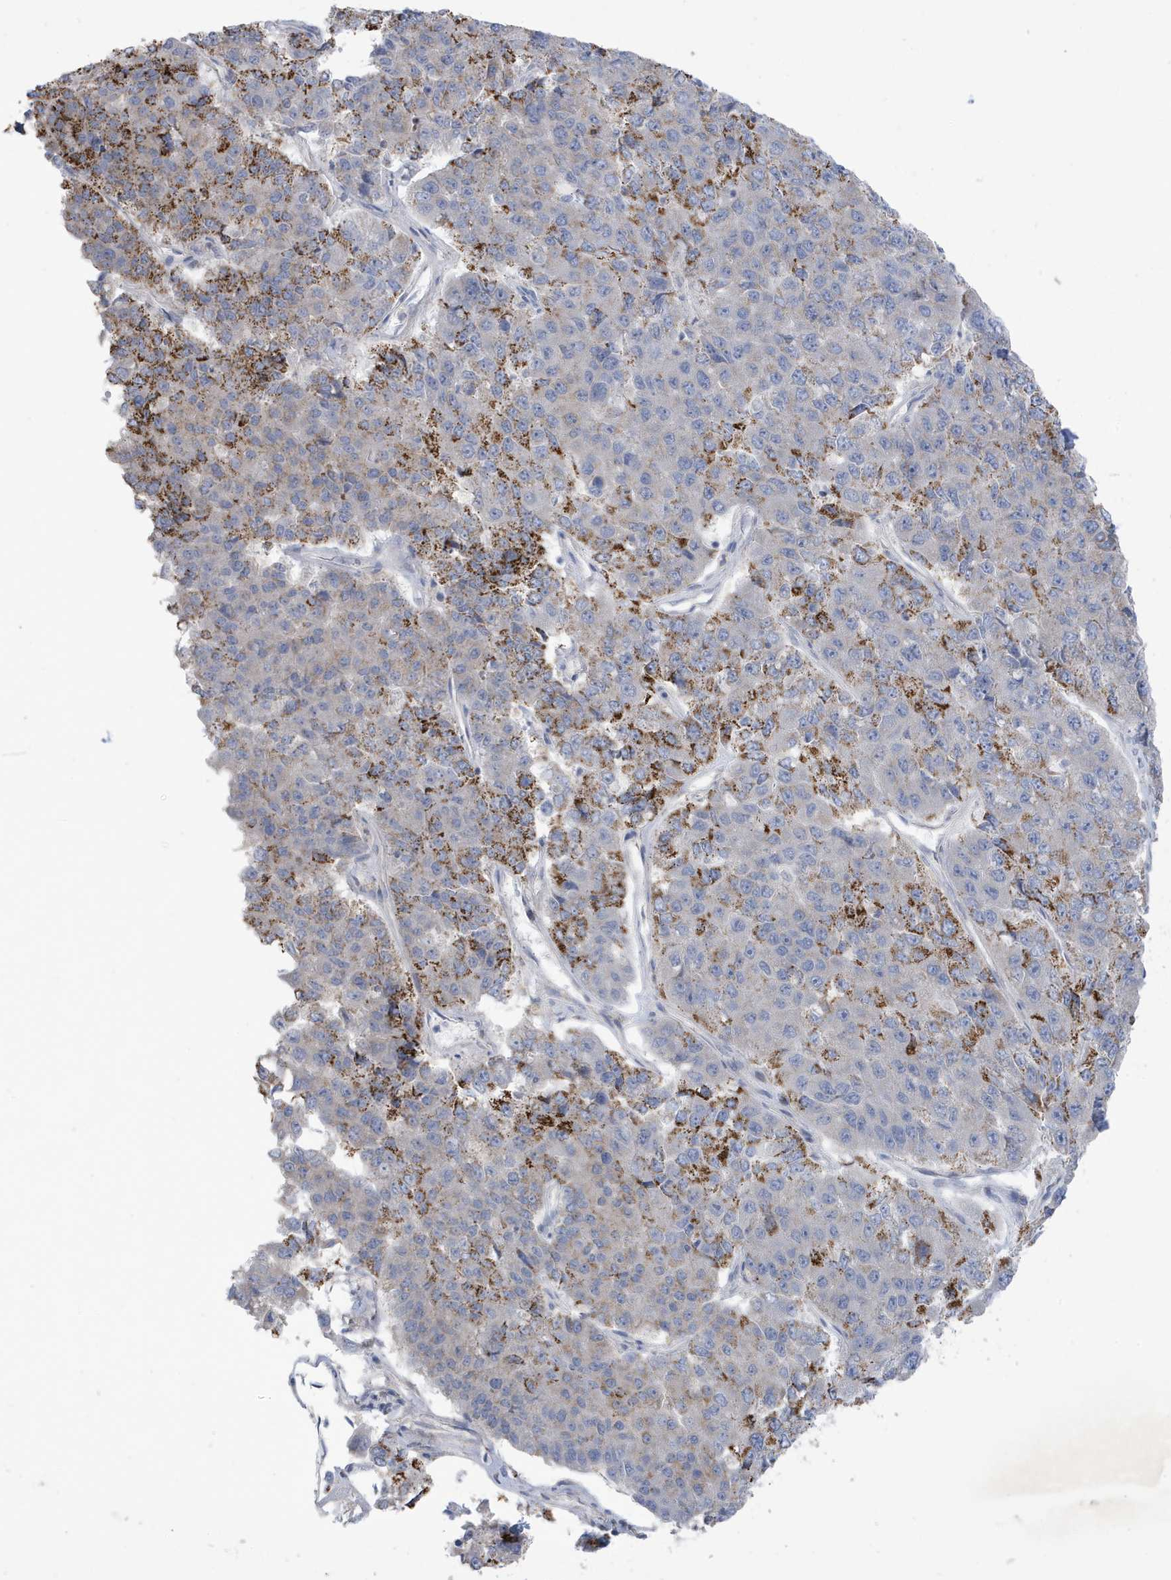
{"staining": {"intensity": "strong", "quantity": "<25%", "location": "cytoplasmic/membranous"}, "tissue": "pancreatic cancer", "cell_type": "Tumor cells", "image_type": "cancer", "snomed": [{"axis": "morphology", "description": "Adenocarcinoma, NOS"}, {"axis": "topography", "description": "Pancreas"}], "caption": "Pancreatic cancer tissue displays strong cytoplasmic/membranous expression in about <25% of tumor cells, visualized by immunohistochemistry.", "gene": "ATP13A5", "patient": {"sex": "male", "age": 50}}